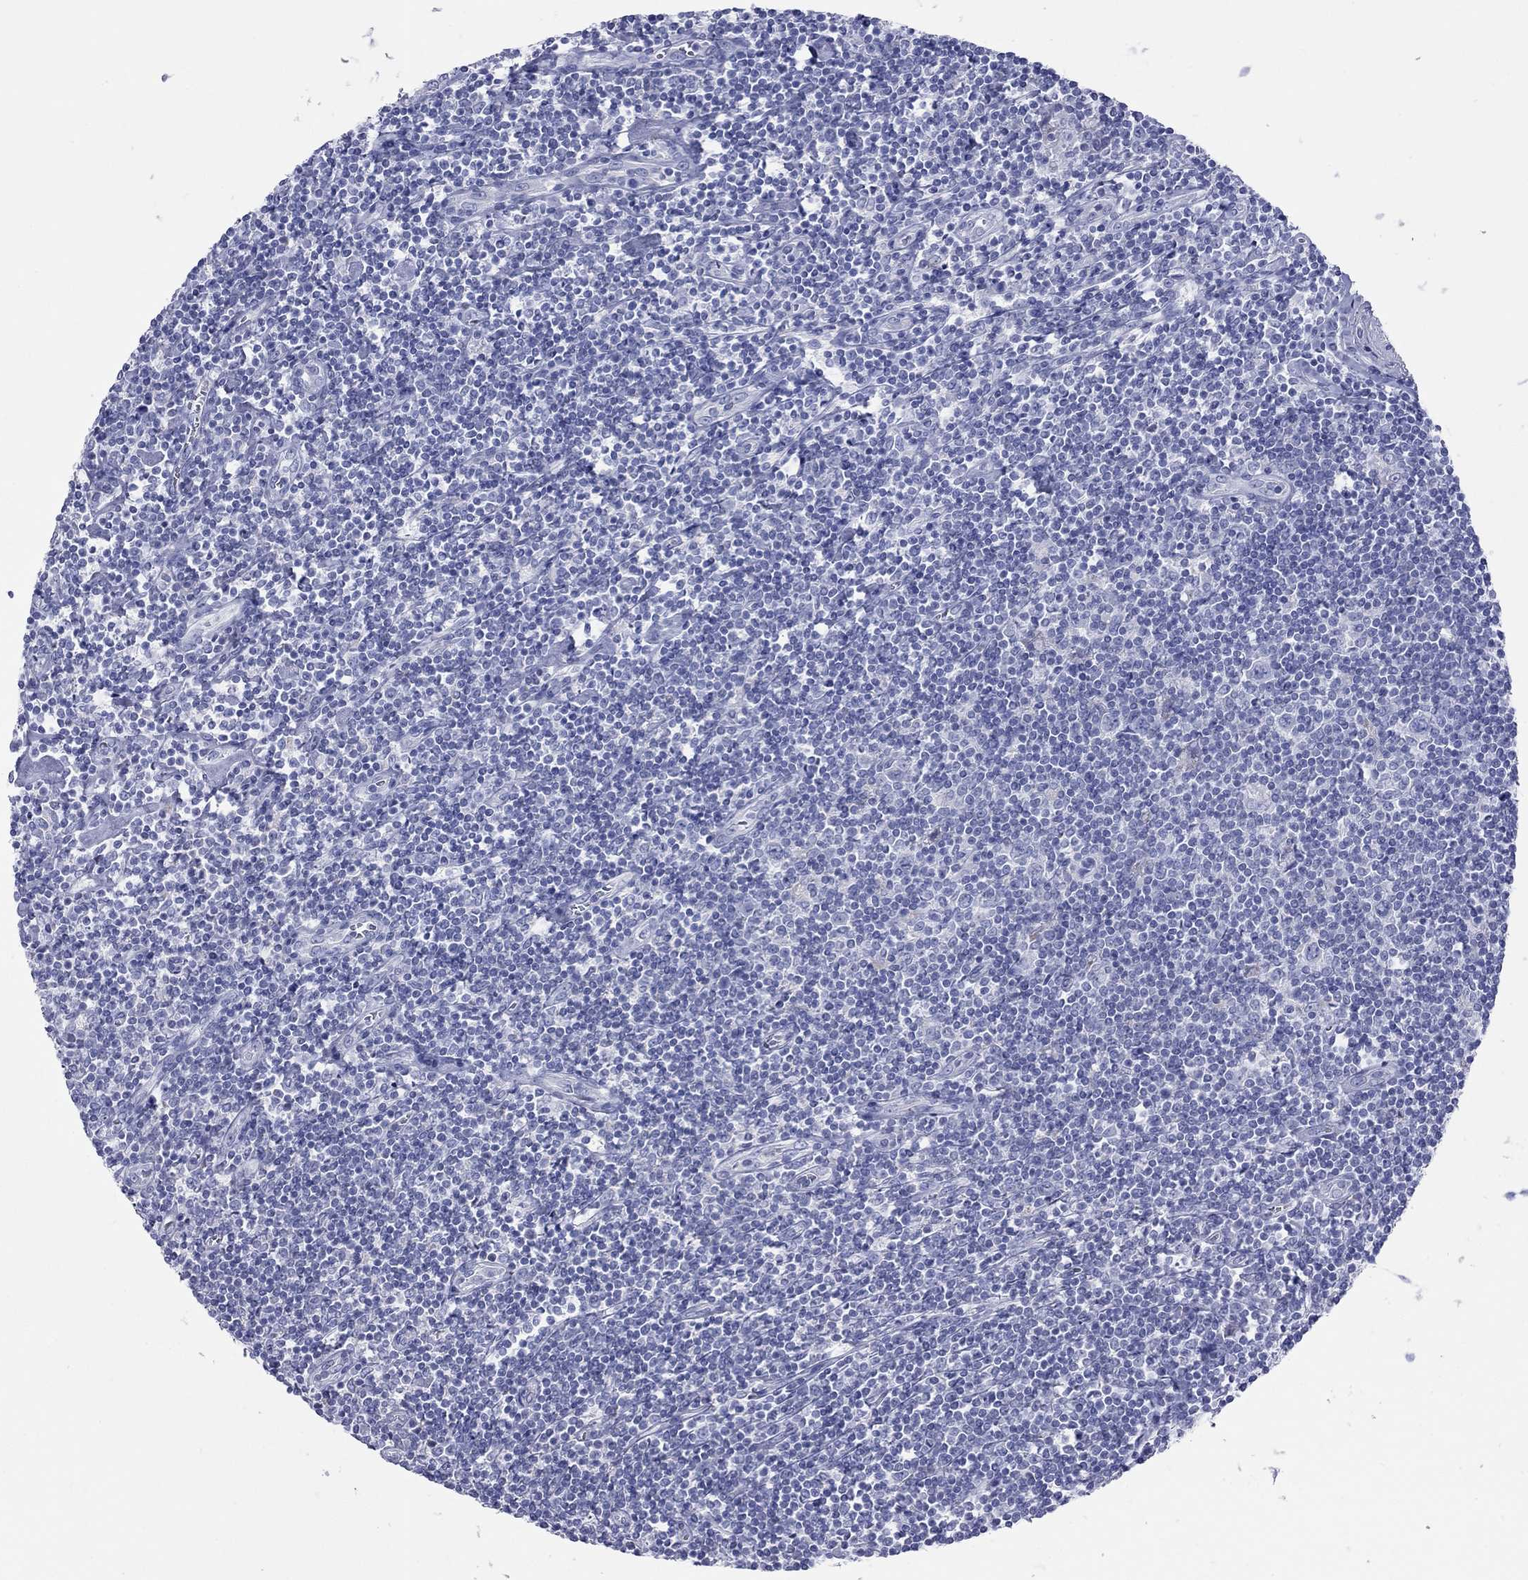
{"staining": {"intensity": "negative", "quantity": "none", "location": "none"}, "tissue": "lymphoma", "cell_type": "Tumor cells", "image_type": "cancer", "snomed": [{"axis": "morphology", "description": "Hodgkin's disease, NOS"}, {"axis": "topography", "description": "Lymph node"}], "caption": "High magnification brightfield microscopy of Hodgkin's disease stained with DAB (3,3'-diaminobenzidine) (brown) and counterstained with hematoxylin (blue): tumor cells show no significant staining. (DAB (3,3'-diaminobenzidine) immunohistochemistry (IHC) visualized using brightfield microscopy, high magnification).", "gene": "VSIG10", "patient": {"sex": "male", "age": 40}}